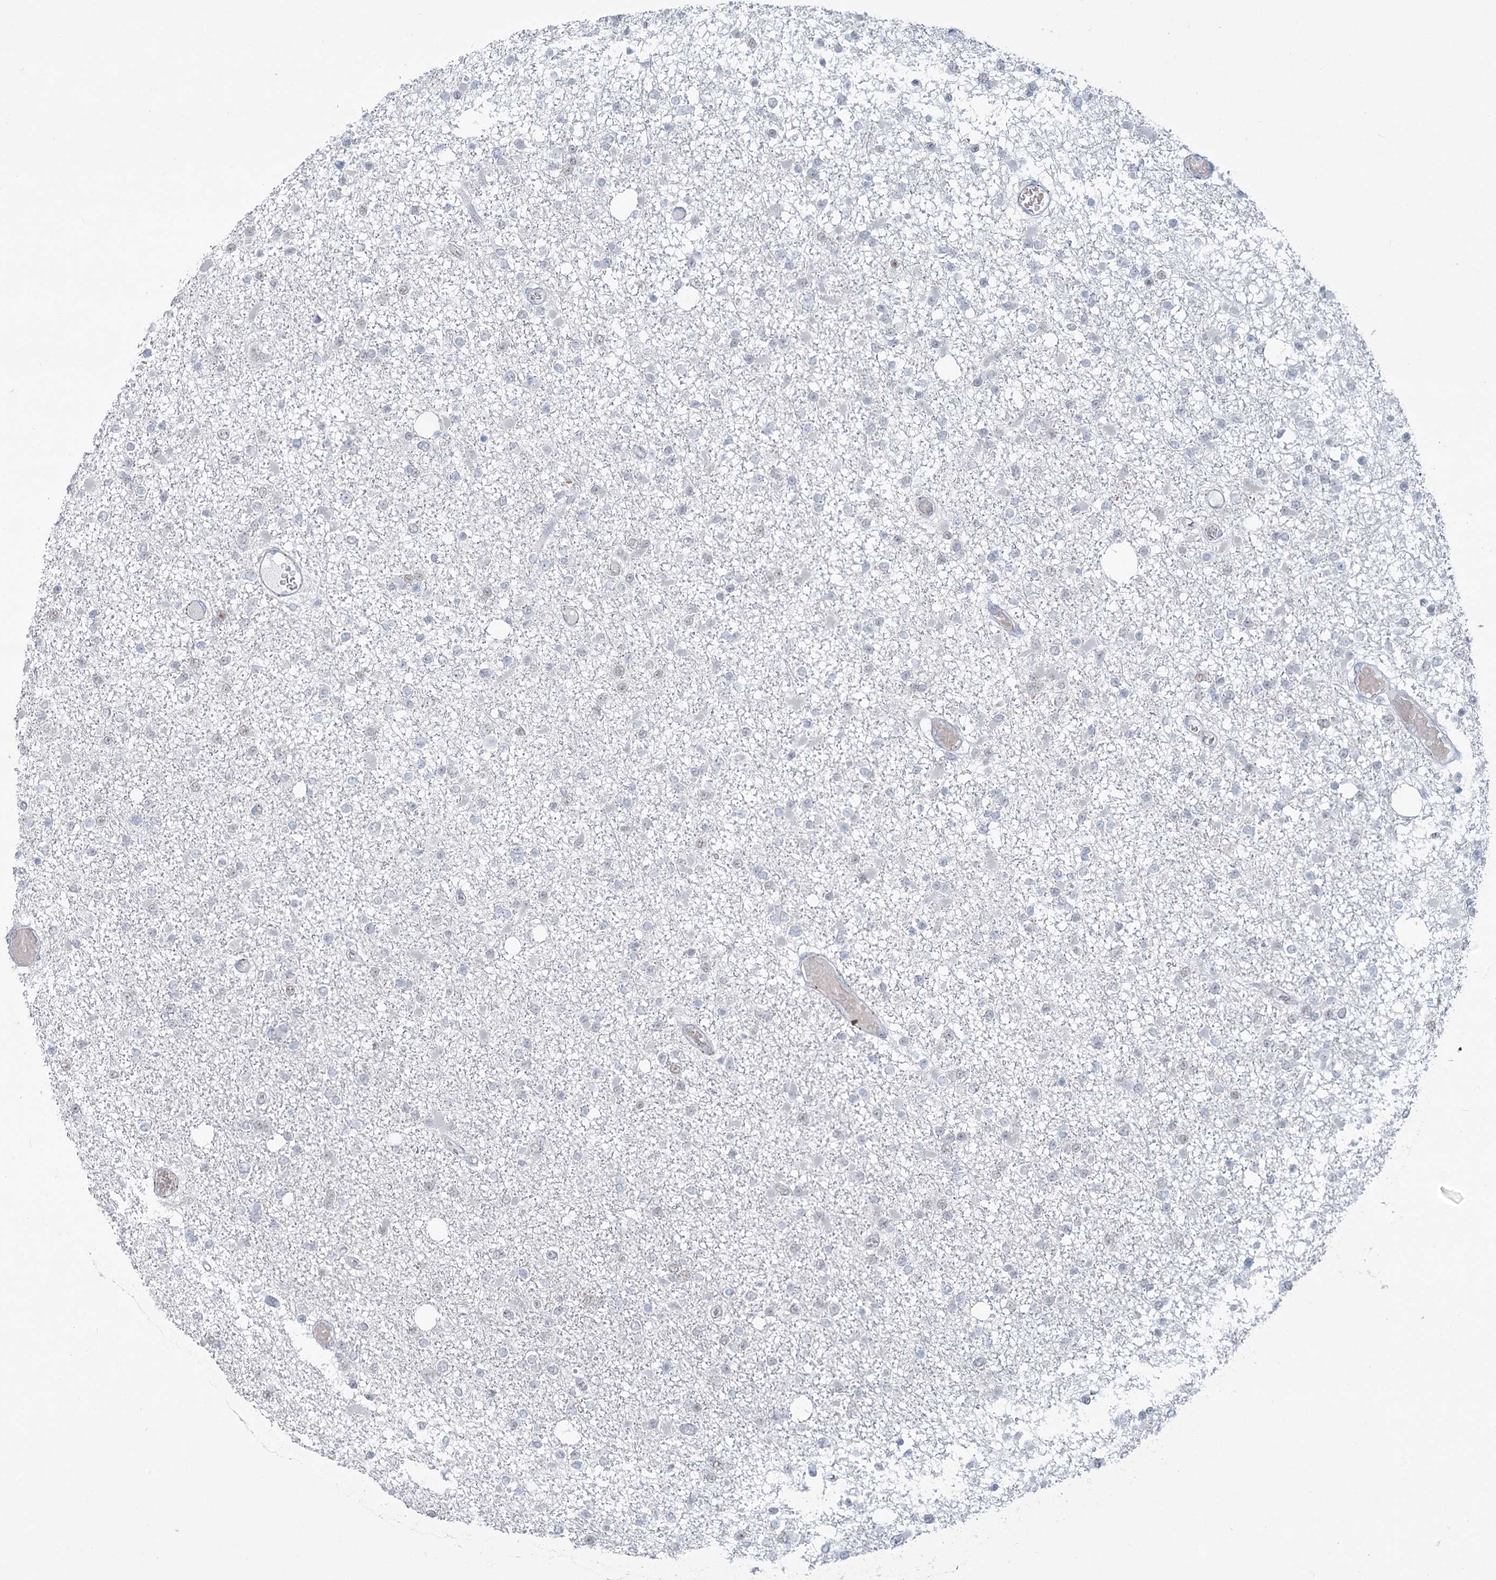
{"staining": {"intensity": "negative", "quantity": "none", "location": "none"}, "tissue": "glioma", "cell_type": "Tumor cells", "image_type": "cancer", "snomed": [{"axis": "morphology", "description": "Glioma, malignant, Low grade"}, {"axis": "topography", "description": "Brain"}], "caption": "DAB (3,3'-diaminobenzidine) immunohistochemical staining of human malignant glioma (low-grade) displays no significant positivity in tumor cells. Brightfield microscopy of IHC stained with DAB (brown) and hematoxylin (blue), captured at high magnification.", "gene": "MTG1", "patient": {"sex": "female", "age": 22}}